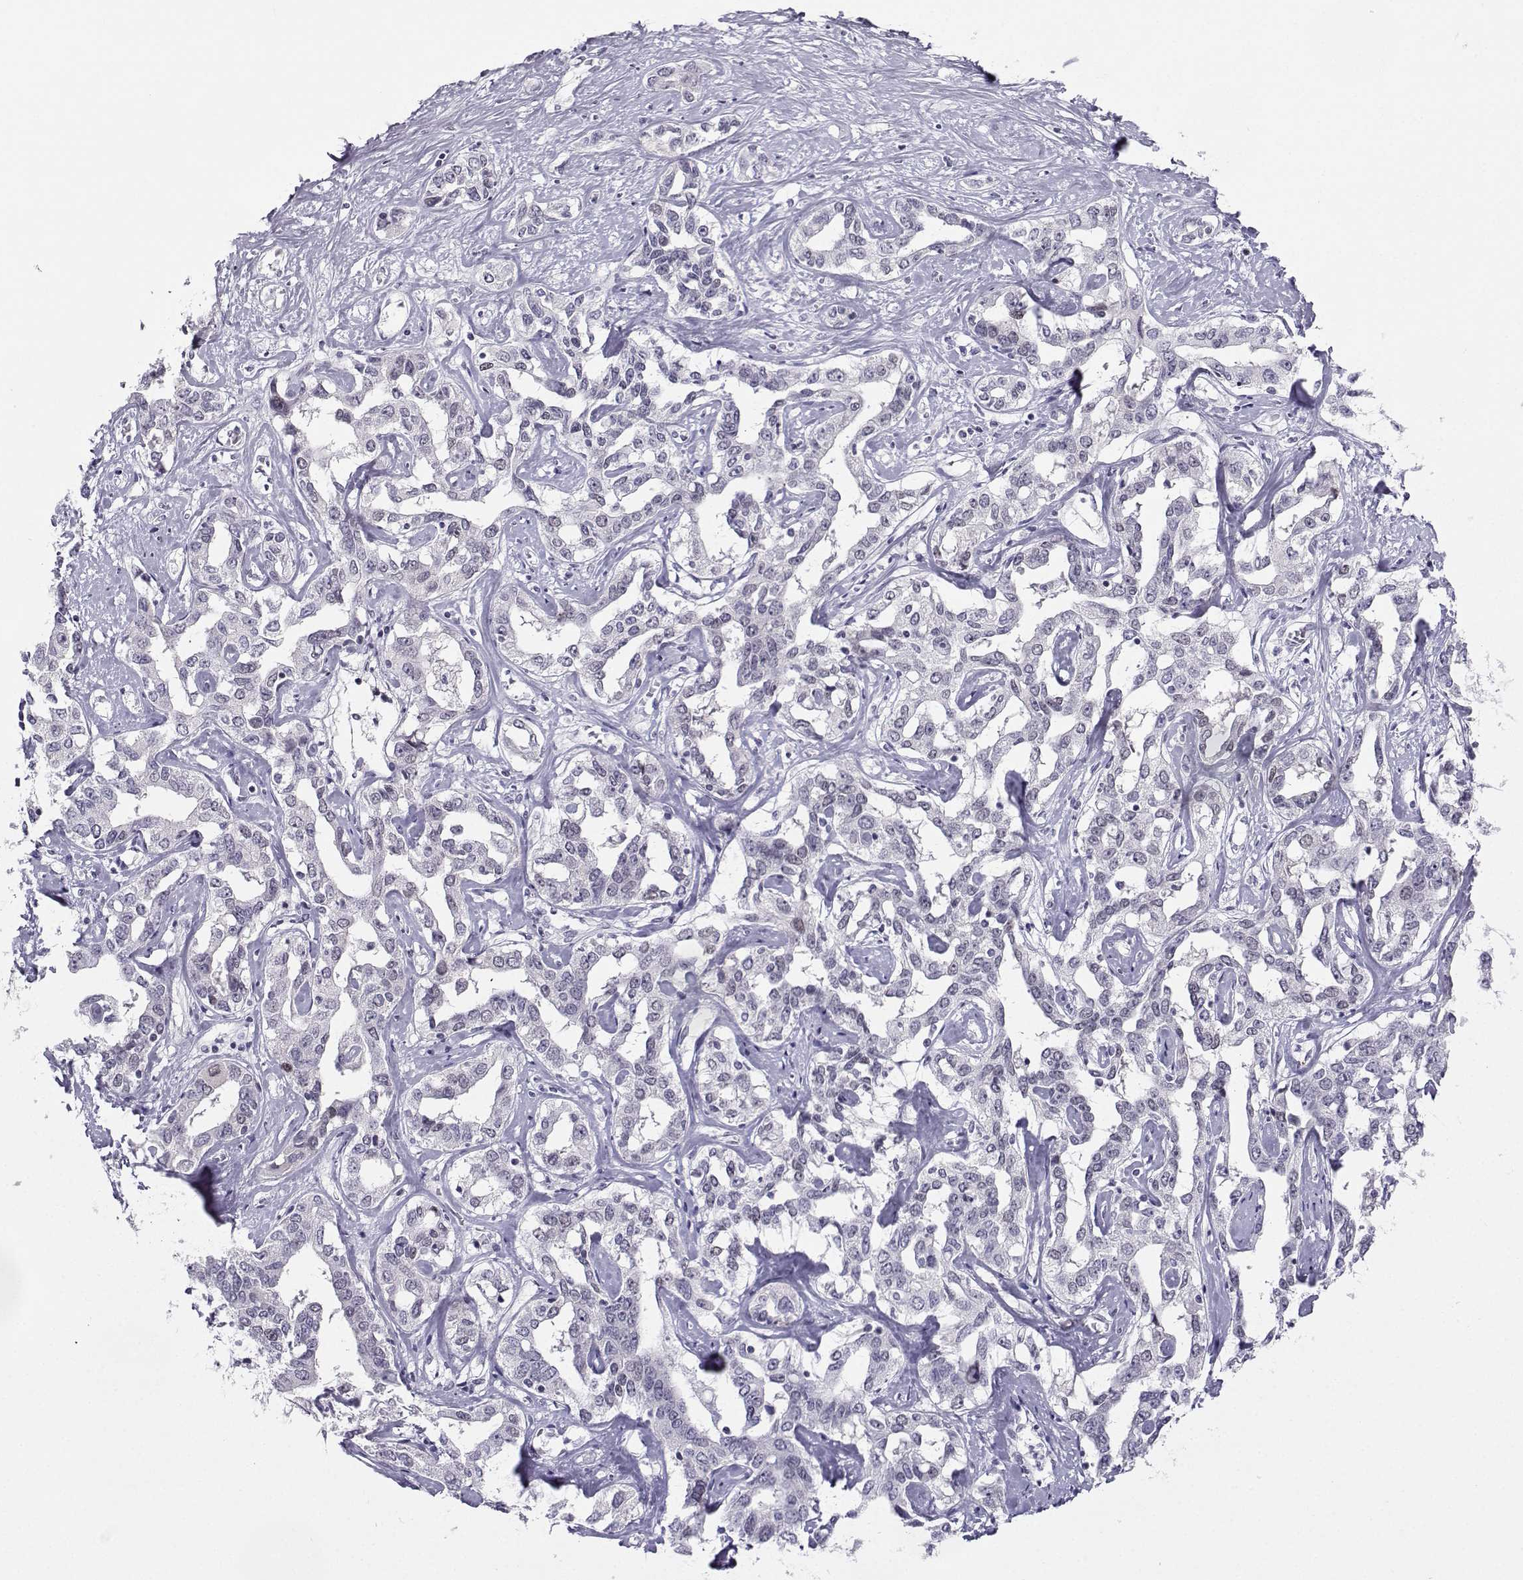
{"staining": {"intensity": "negative", "quantity": "none", "location": "none"}, "tissue": "liver cancer", "cell_type": "Tumor cells", "image_type": "cancer", "snomed": [{"axis": "morphology", "description": "Cholangiocarcinoma"}, {"axis": "topography", "description": "Liver"}], "caption": "A histopathology image of liver cholangiocarcinoma stained for a protein demonstrates no brown staining in tumor cells.", "gene": "LHX1", "patient": {"sex": "male", "age": 59}}